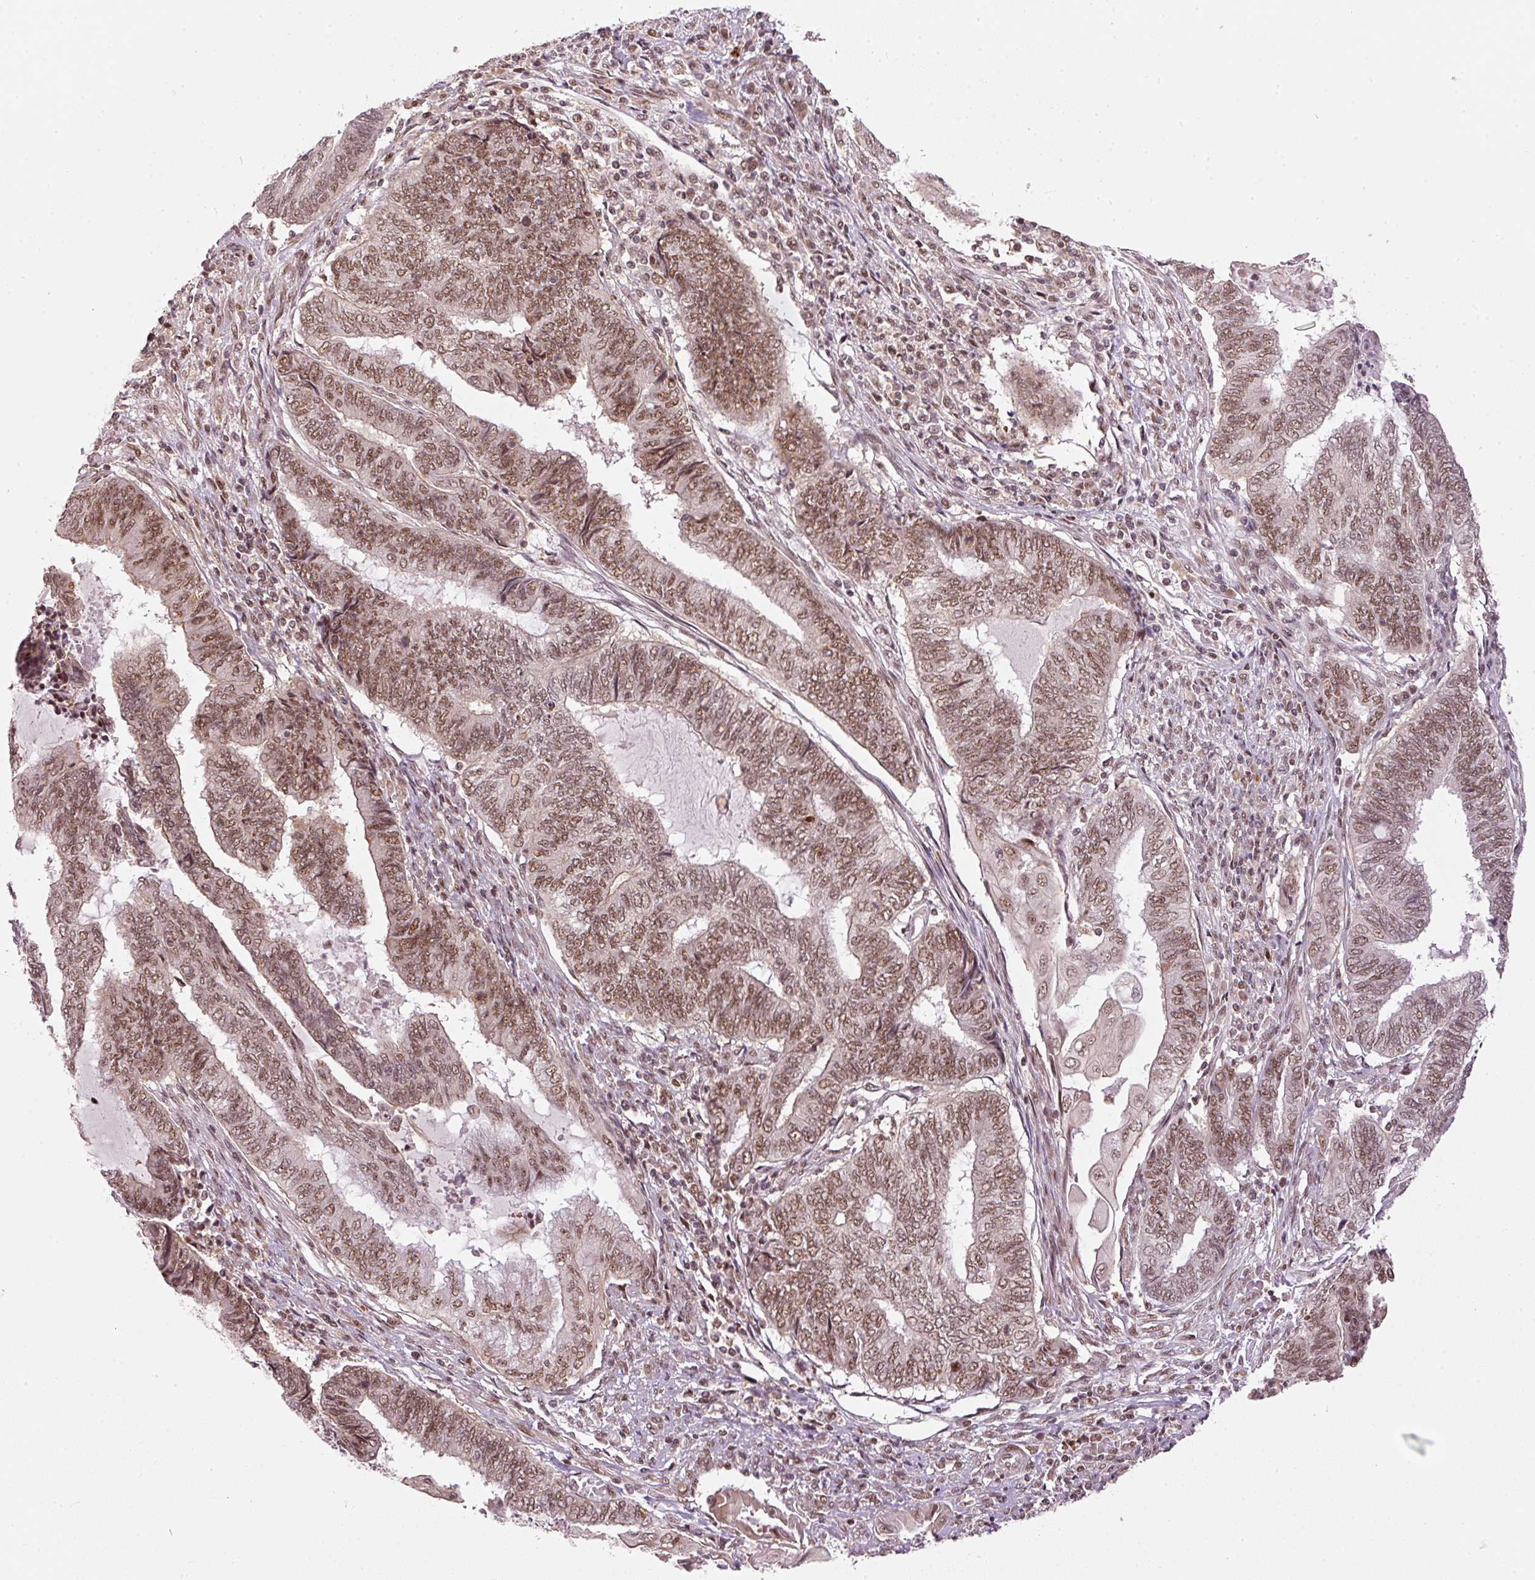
{"staining": {"intensity": "moderate", "quantity": ">75%", "location": "nuclear"}, "tissue": "endometrial cancer", "cell_type": "Tumor cells", "image_type": "cancer", "snomed": [{"axis": "morphology", "description": "Adenocarcinoma, NOS"}, {"axis": "topography", "description": "Uterus"}, {"axis": "topography", "description": "Endometrium"}], "caption": "DAB immunohistochemical staining of endometrial adenocarcinoma demonstrates moderate nuclear protein staining in about >75% of tumor cells.", "gene": "THOC6", "patient": {"sex": "female", "age": 70}}